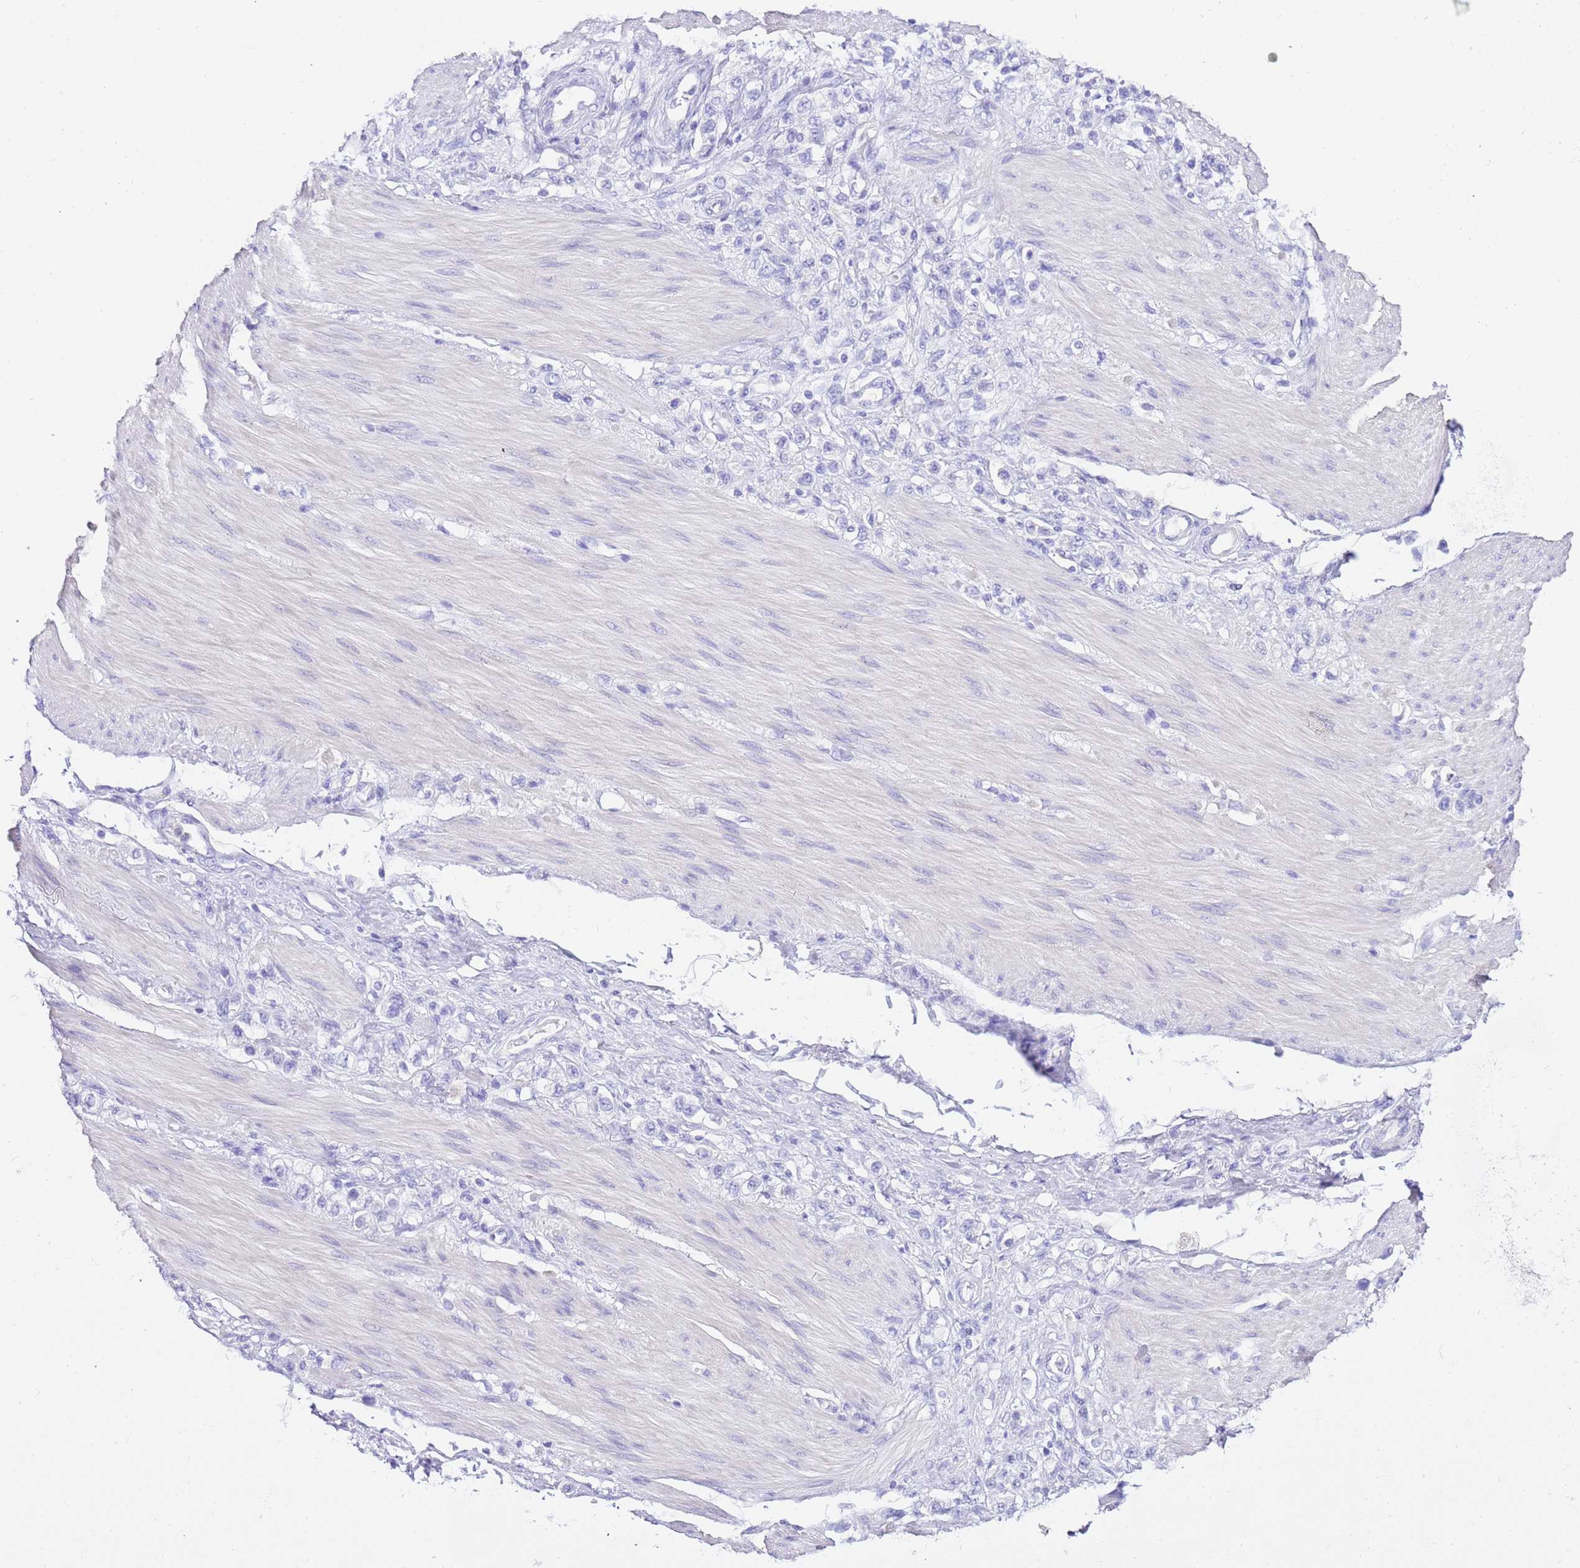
{"staining": {"intensity": "negative", "quantity": "none", "location": "none"}, "tissue": "stomach cancer", "cell_type": "Tumor cells", "image_type": "cancer", "snomed": [{"axis": "morphology", "description": "Adenocarcinoma, NOS"}, {"axis": "topography", "description": "Stomach"}], "caption": "Immunohistochemistry (IHC) of stomach adenocarcinoma displays no expression in tumor cells.", "gene": "BHLHA15", "patient": {"sex": "female", "age": 65}}